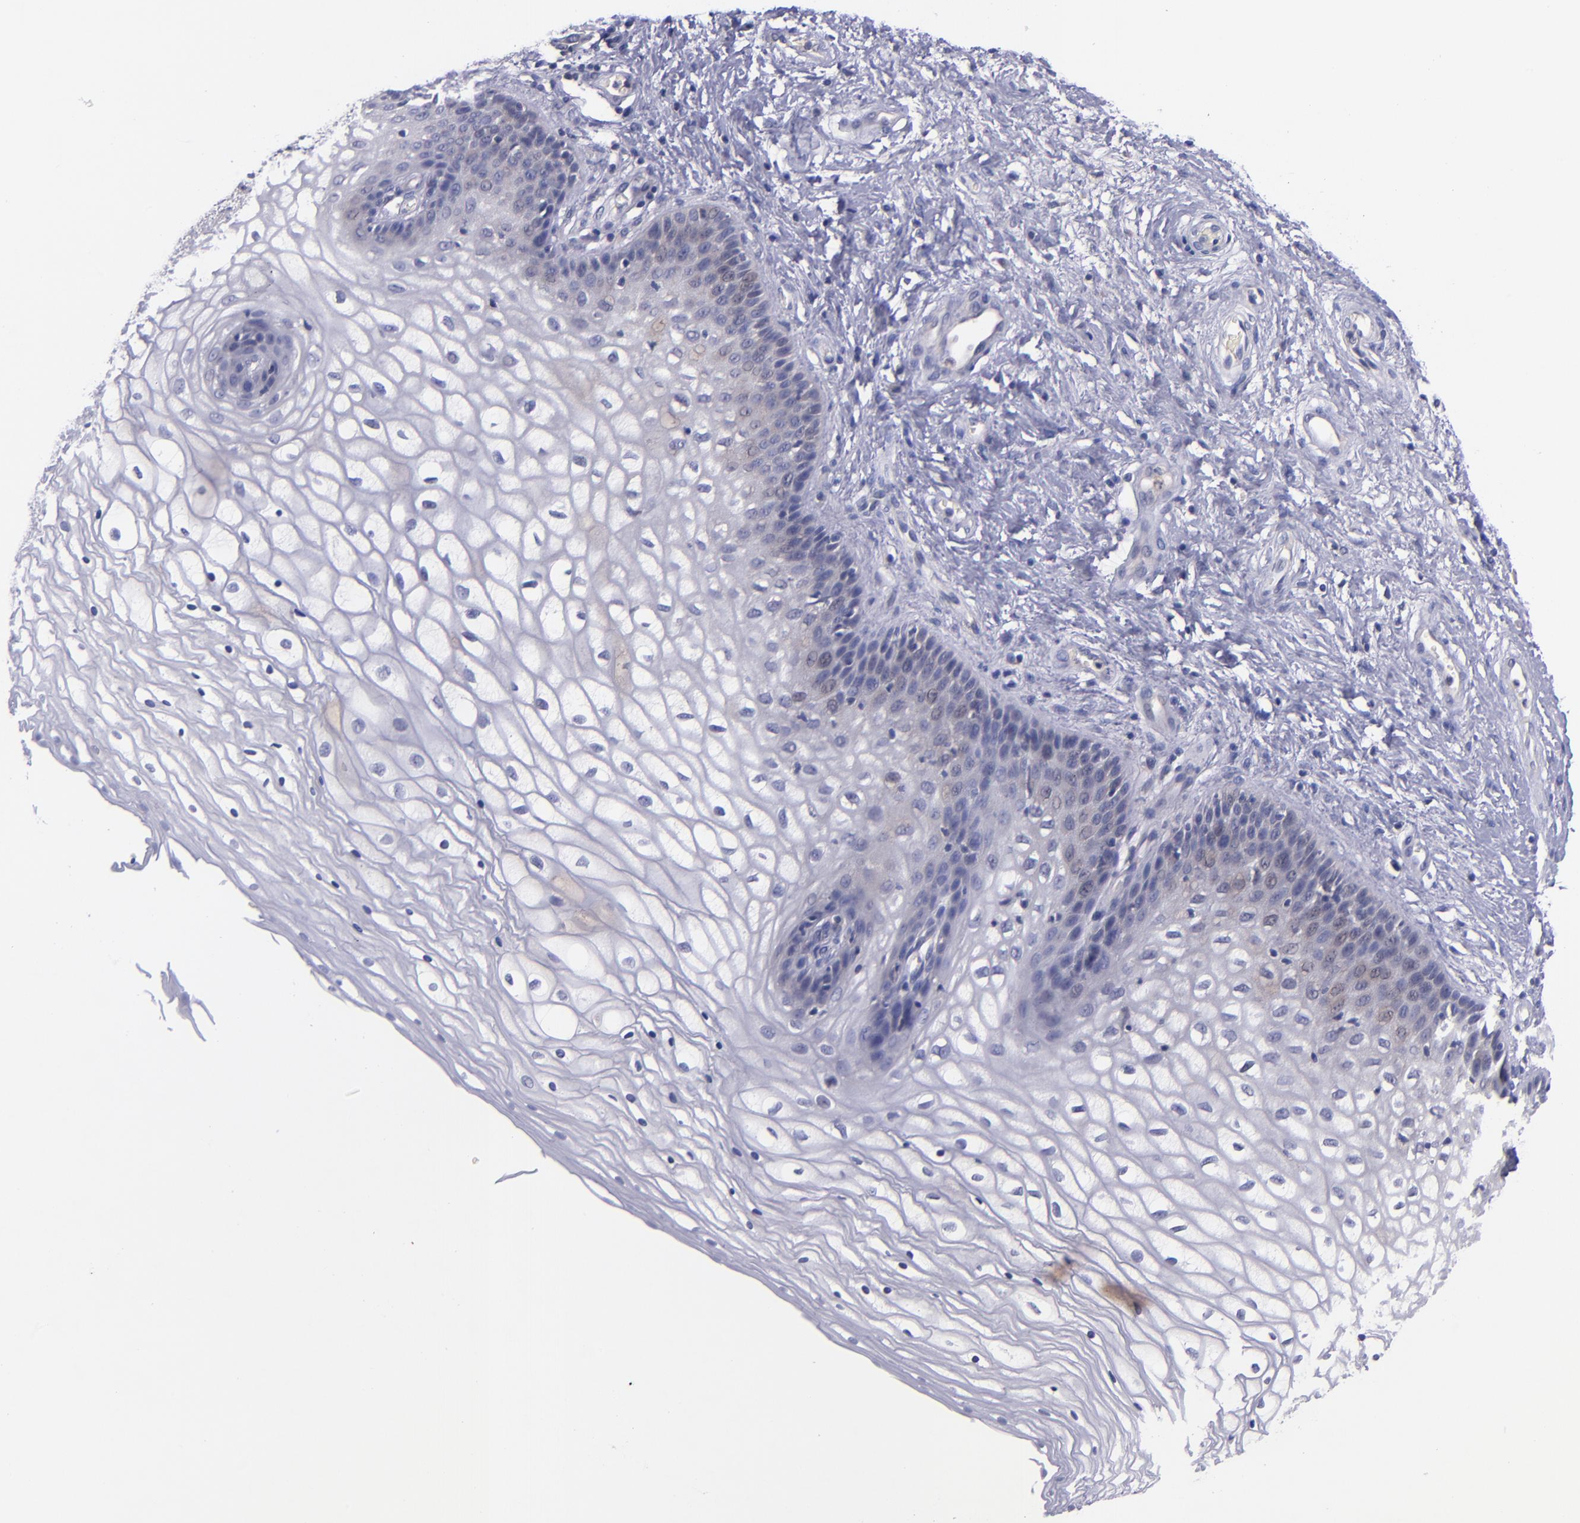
{"staining": {"intensity": "negative", "quantity": "none", "location": "none"}, "tissue": "vagina", "cell_type": "Squamous epithelial cells", "image_type": "normal", "snomed": [{"axis": "morphology", "description": "Normal tissue, NOS"}, {"axis": "topography", "description": "Vagina"}], "caption": "Squamous epithelial cells are negative for brown protein staining in unremarkable vagina. The staining is performed using DAB brown chromogen with nuclei counter-stained in using hematoxylin.", "gene": "RBP4", "patient": {"sex": "female", "age": 34}}